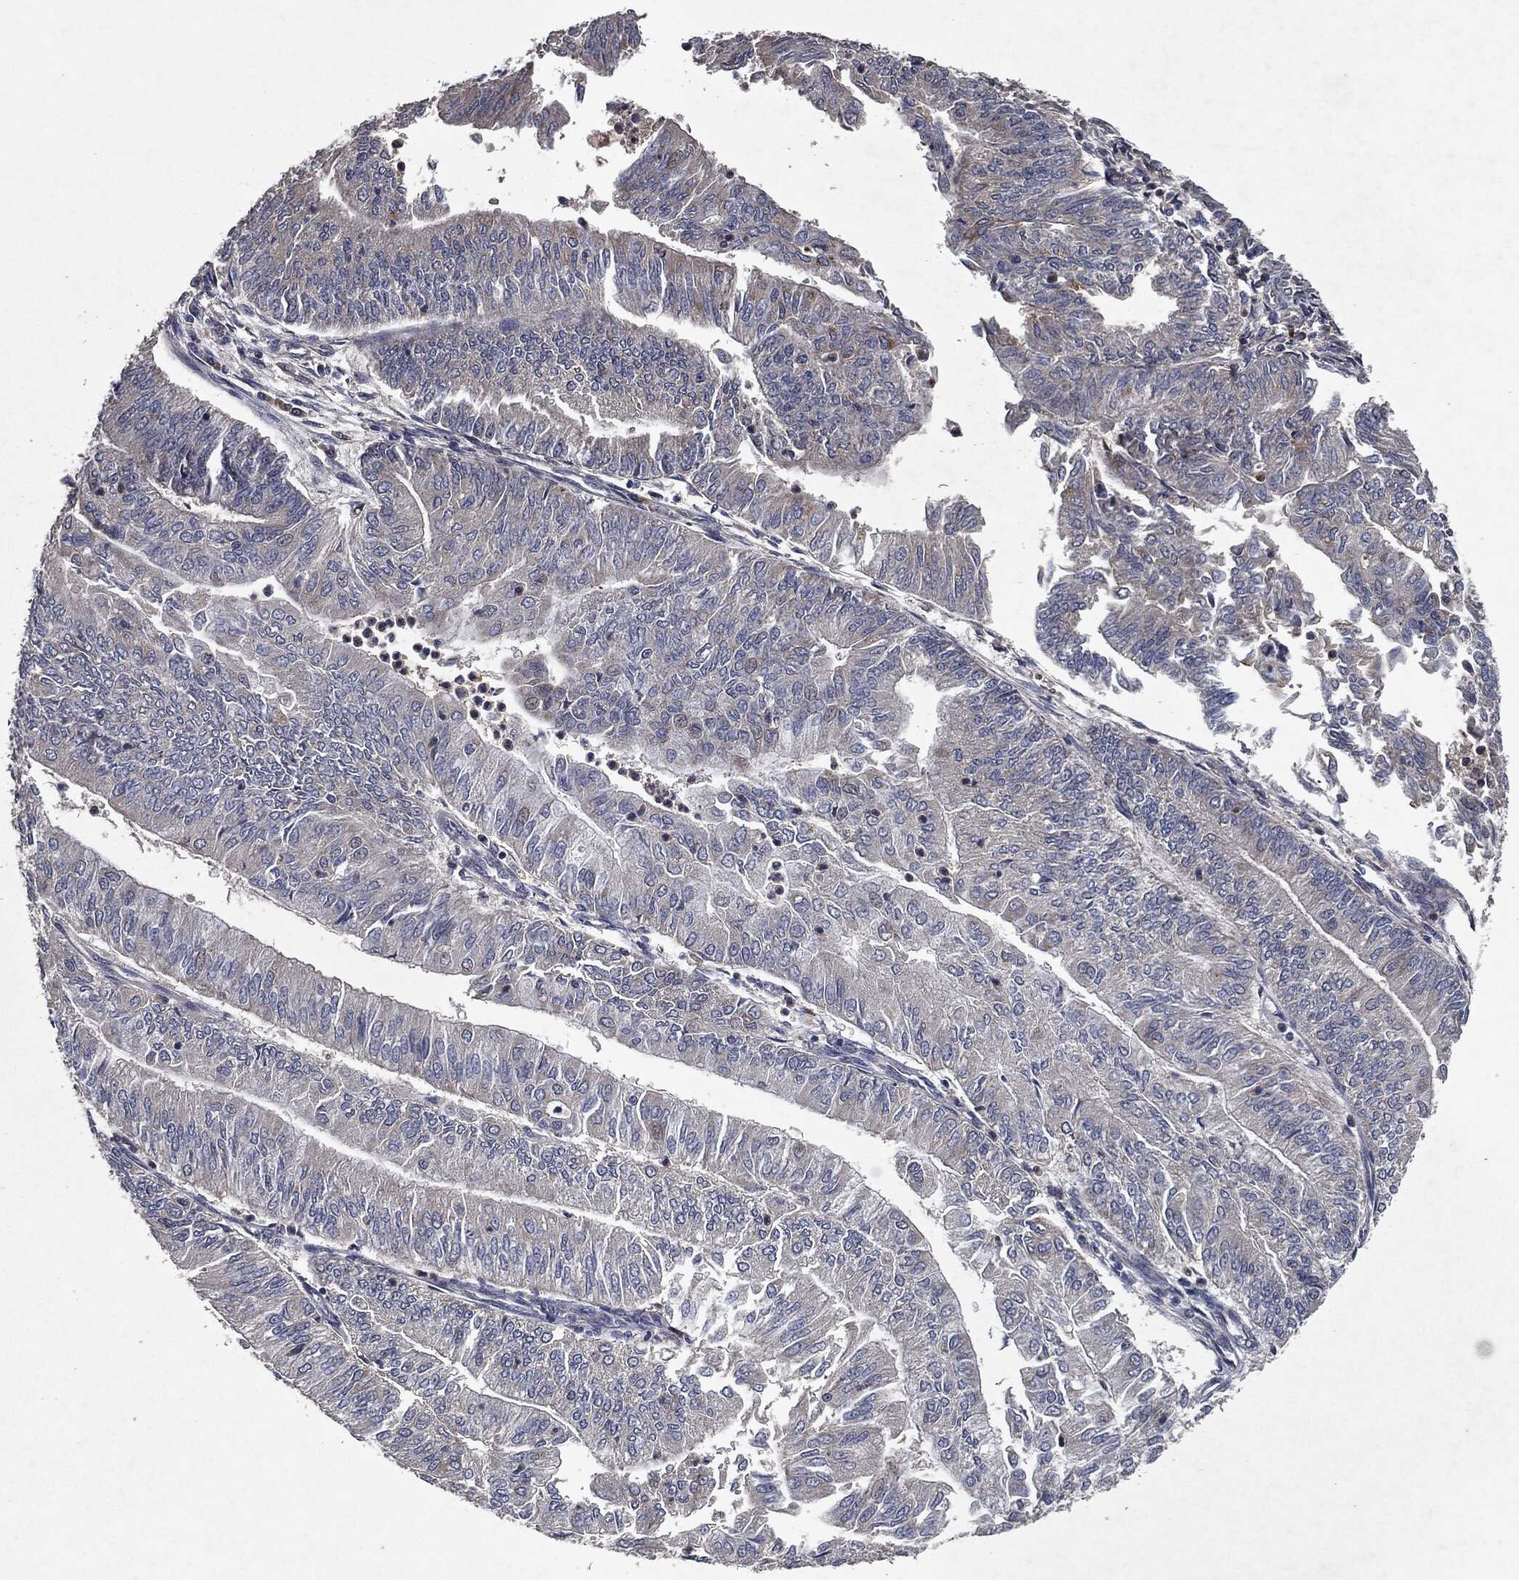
{"staining": {"intensity": "negative", "quantity": "none", "location": "none"}, "tissue": "endometrial cancer", "cell_type": "Tumor cells", "image_type": "cancer", "snomed": [{"axis": "morphology", "description": "Adenocarcinoma, NOS"}, {"axis": "topography", "description": "Endometrium"}], "caption": "IHC of adenocarcinoma (endometrial) reveals no expression in tumor cells.", "gene": "SLC31A2", "patient": {"sex": "female", "age": 59}}